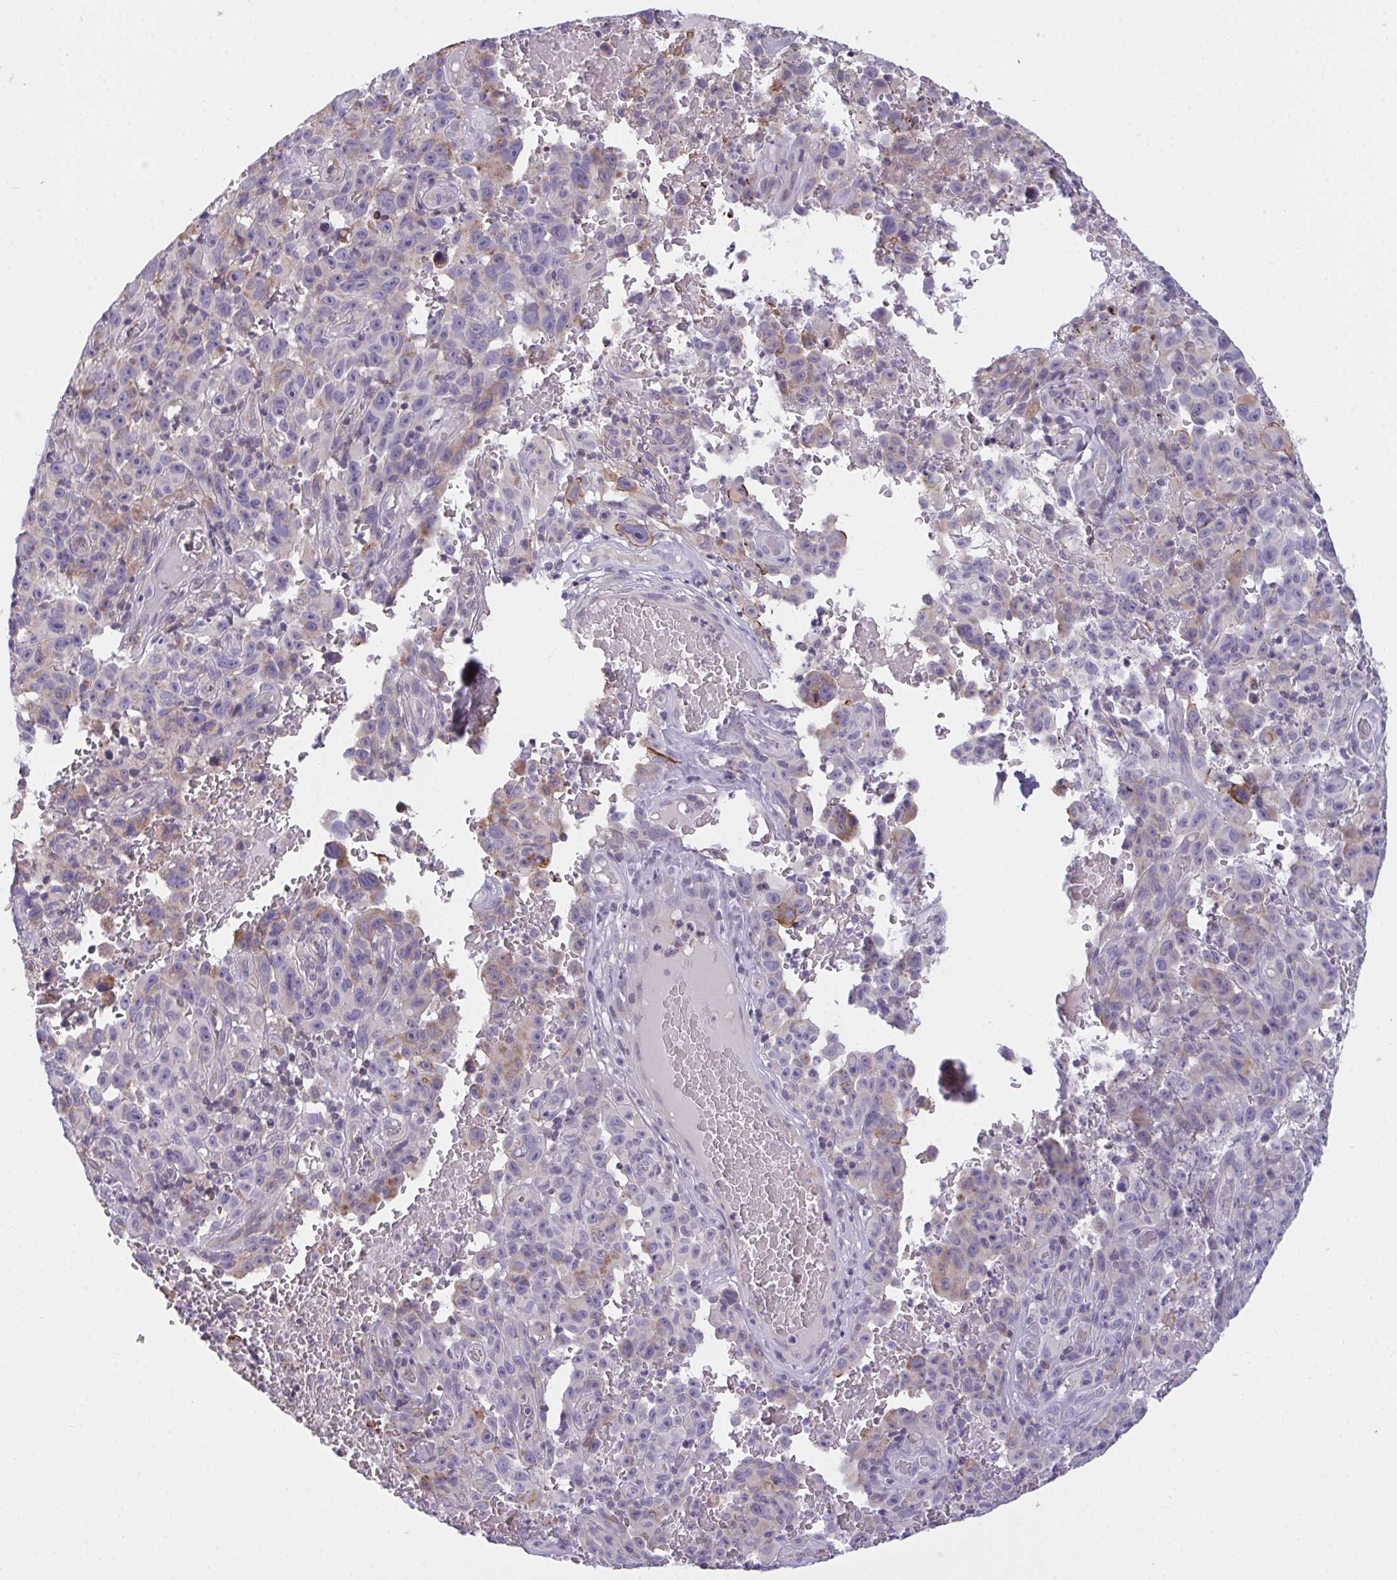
{"staining": {"intensity": "weak", "quantity": "25%-75%", "location": "cytoplasmic/membranous"}, "tissue": "melanoma", "cell_type": "Tumor cells", "image_type": "cancer", "snomed": [{"axis": "morphology", "description": "Malignant melanoma, NOS"}, {"axis": "topography", "description": "Skin"}], "caption": "High-power microscopy captured an immunohistochemistry (IHC) photomicrograph of melanoma, revealing weak cytoplasmic/membranous expression in approximately 25%-75% of tumor cells. The staining is performed using DAB (3,3'-diaminobenzidine) brown chromogen to label protein expression. The nuclei are counter-stained blue using hematoxylin.", "gene": "SEMA6B", "patient": {"sex": "female", "age": 82}}